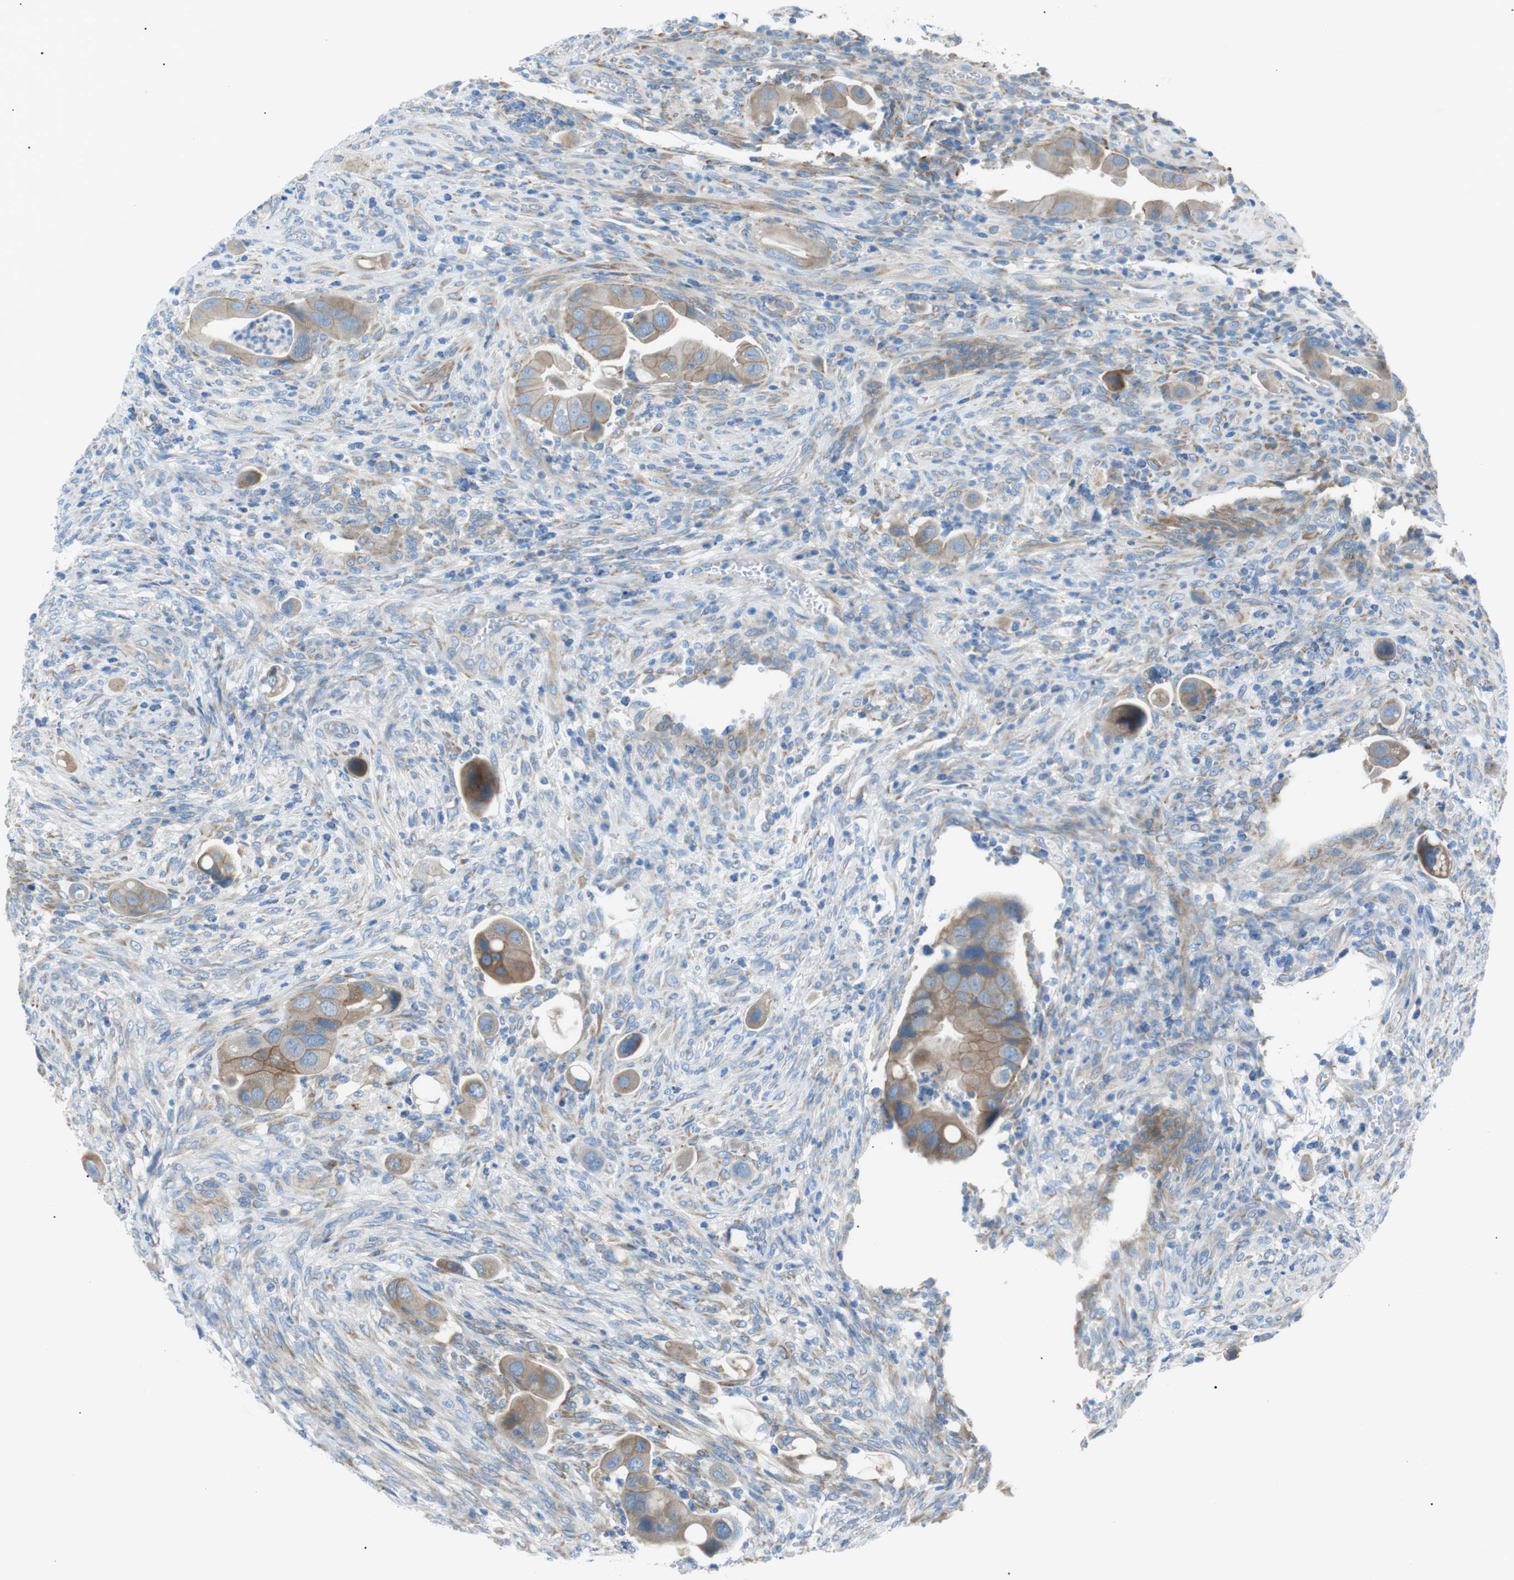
{"staining": {"intensity": "weak", "quantity": ">75%", "location": "cytoplasmic/membranous"}, "tissue": "colorectal cancer", "cell_type": "Tumor cells", "image_type": "cancer", "snomed": [{"axis": "morphology", "description": "Adenocarcinoma, NOS"}, {"axis": "topography", "description": "Rectum"}], "caption": "The image exhibits staining of colorectal cancer (adenocarcinoma), revealing weak cytoplasmic/membranous protein staining (brown color) within tumor cells.", "gene": "MTARC2", "patient": {"sex": "female", "age": 57}}